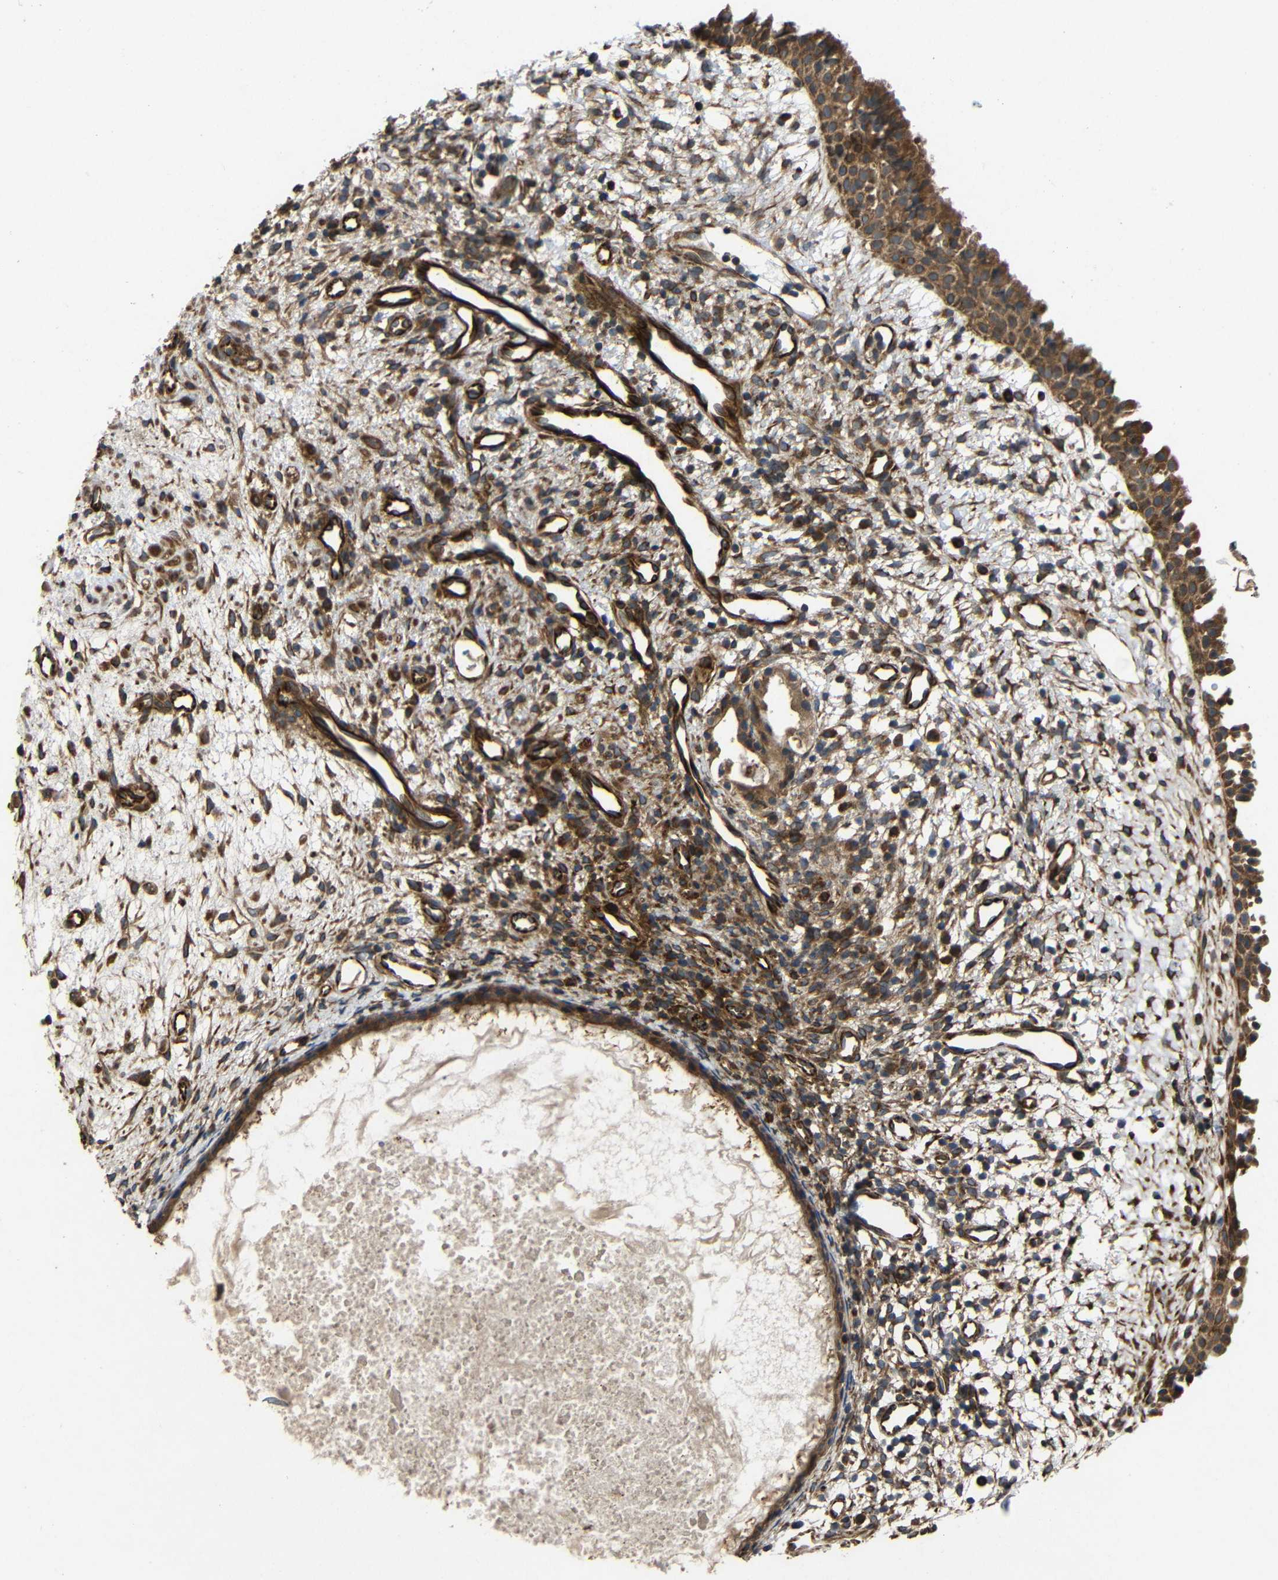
{"staining": {"intensity": "strong", "quantity": ">75%", "location": "cytoplasmic/membranous"}, "tissue": "nasopharynx", "cell_type": "Respiratory epithelial cells", "image_type": "normal", "snomed": [{"axis": "morphology", "description": "Normal tissue, NOS"}, {"axis": "topography", "description": "Nasopharynx"}], "caption": "This is a photomicrograph of immunohistochemistry staining of benign nasopharynx, which shows strong staining in the cytoplasmic/membranous of respiratory epithelial cells.", "gene": "EIF2S1", "patient": {"sex": "male", "age": 22}}